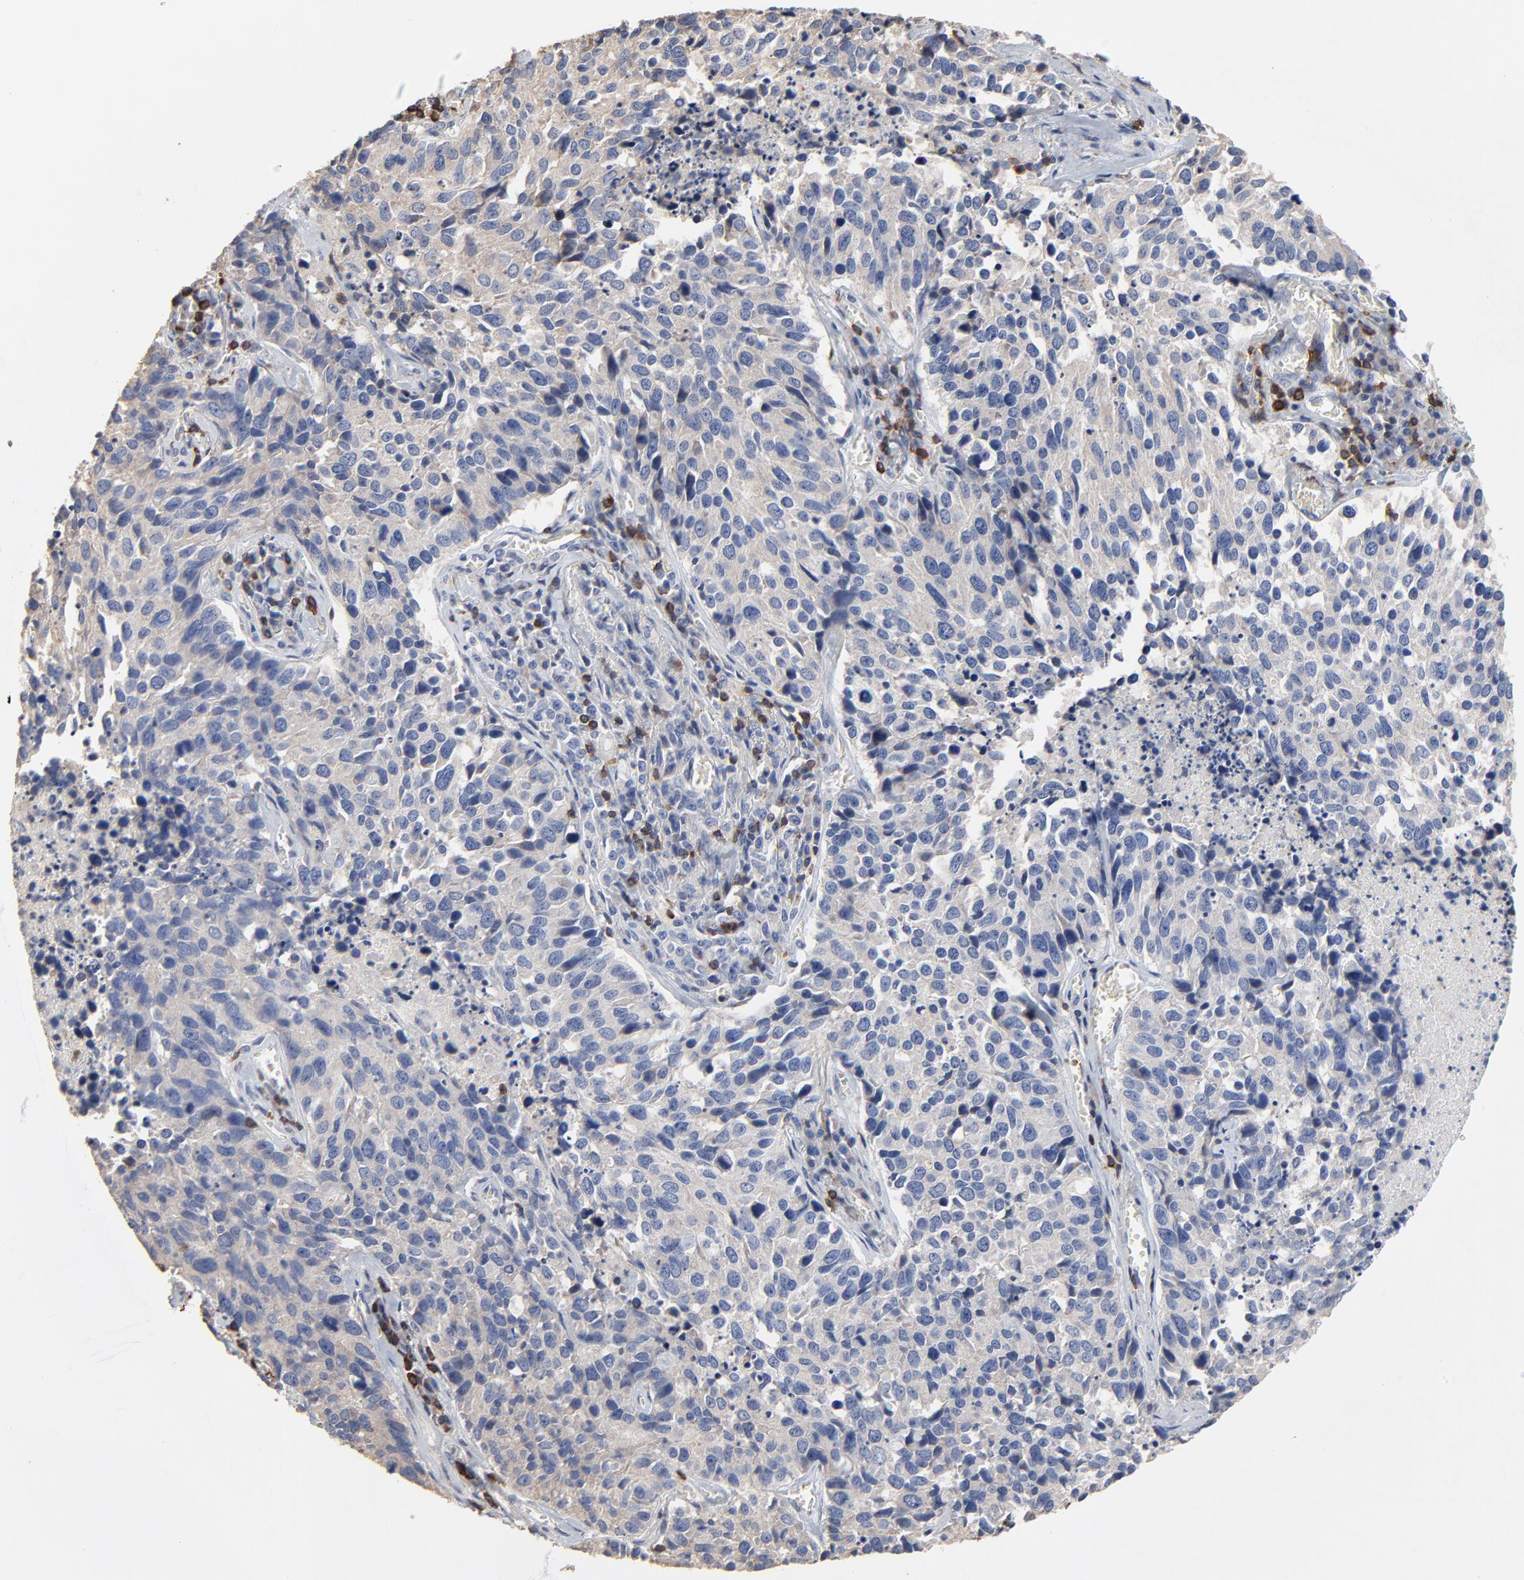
{"staining": {"intensity": "negative", "quantity": "none", "location": "none"}, "tissue": "lung cancer", "cell_type": "Tumor cells", "image_type": "cancer", "snomed": [{"axis": "morphology", "description": "Neoplasm, malignant, NOS"}, {"axis": "topography", "description": "Lung"}], "caption": "Tumor cells are negative for protein expression in human lung malignant neoplasm.", "gene": "SKAP1", "patient": {"sex": "female", "age": 76}}